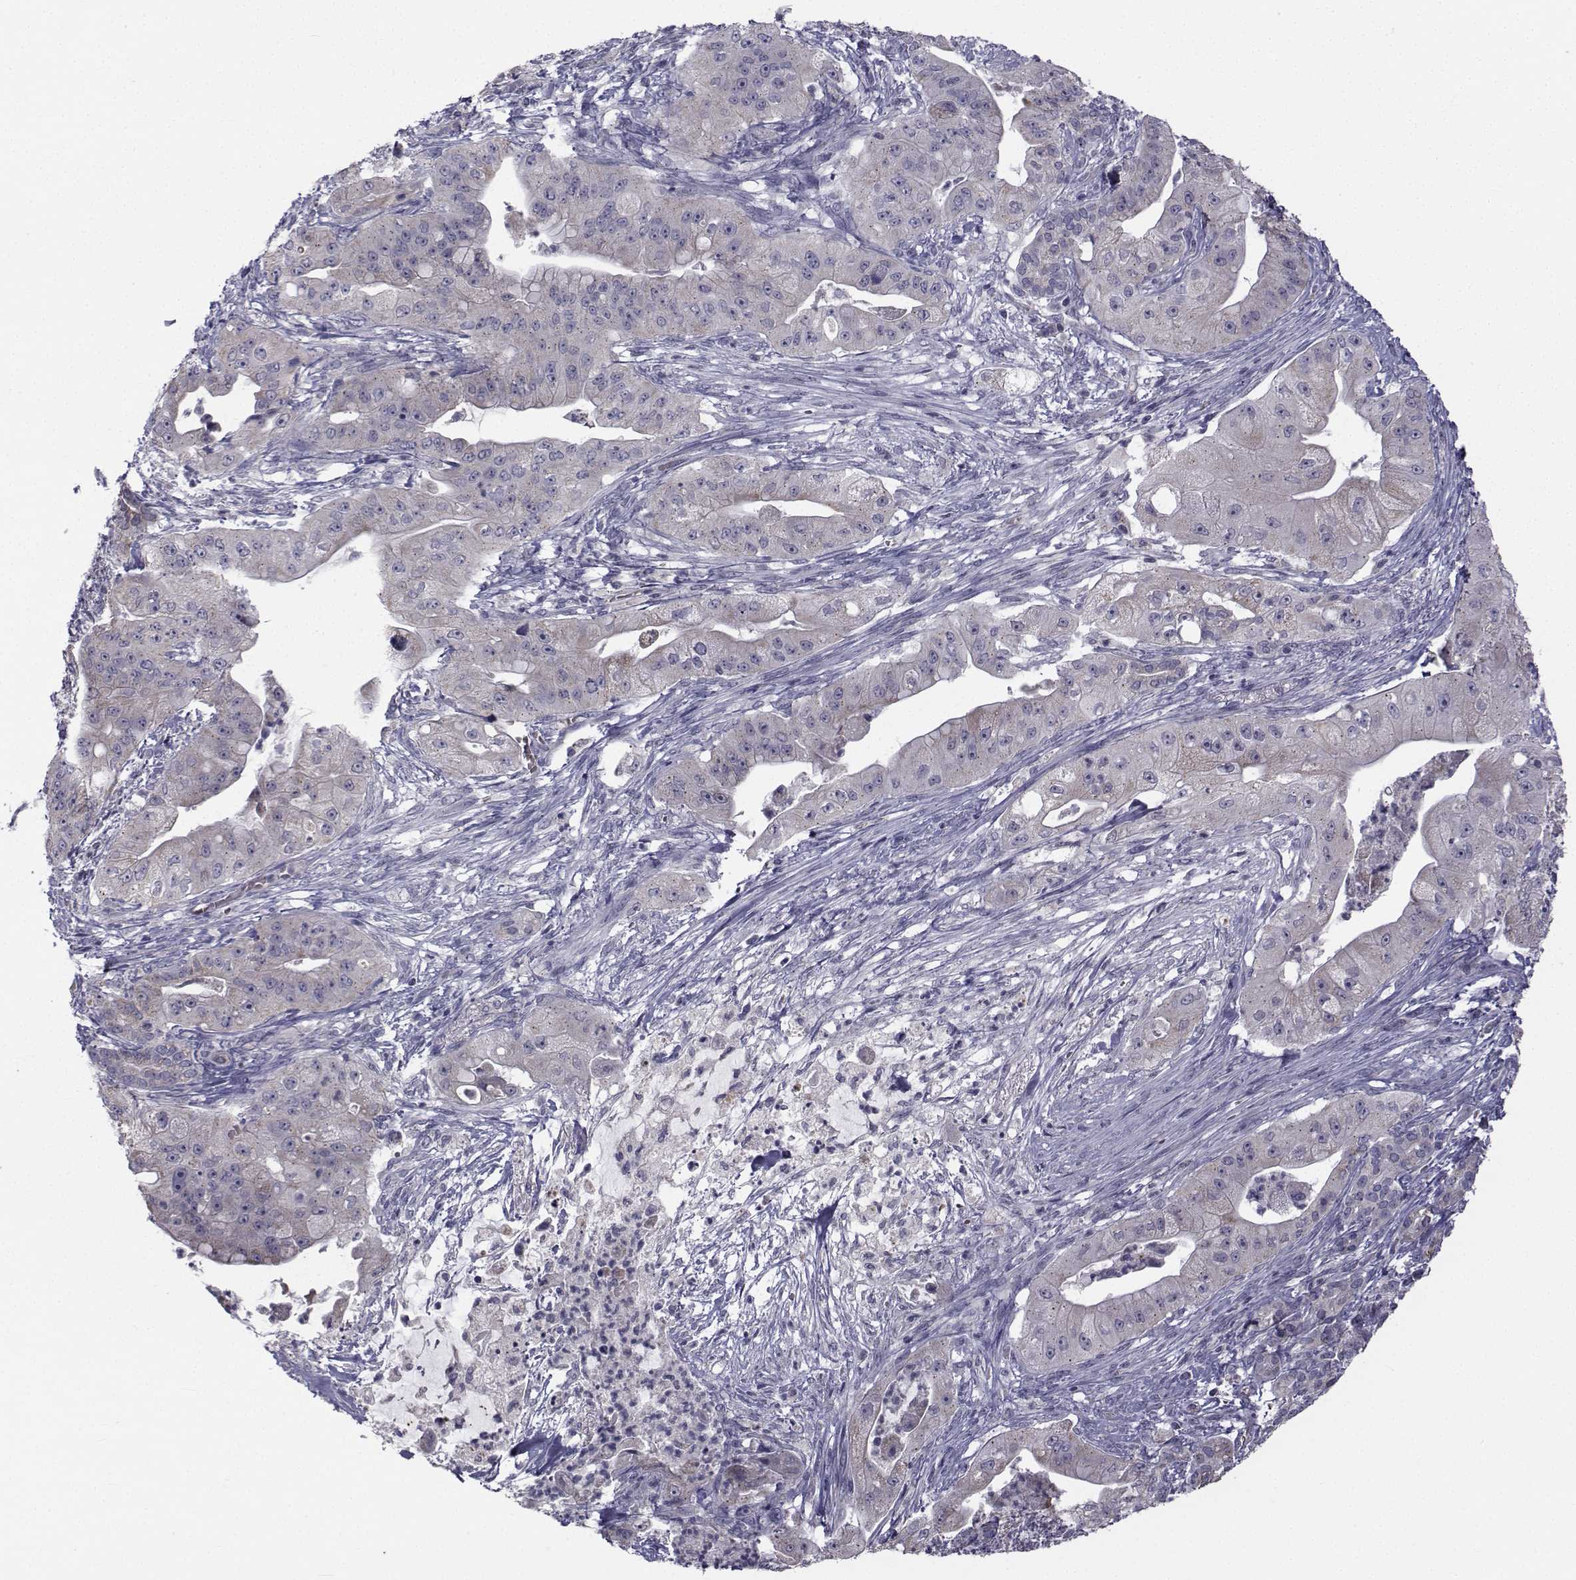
{"staining": {"intensity": "negative", "quantity": "none", "location": "none"}, "tissue": "pancreatic cancer", "cell_type": "Tumor cells", "image_type": "cancer", "snomed": [{"axis": "morphology", "description": "Normal tissue, NOS"}, {"axis": "morphology", "description": "Inflammation, NOS"}, {"axis": "morphology", "description": "Adenocarcinoma, NOS"}, {"axis": "topography", "description": "Pancreas"}], "caption": "Immunohistochemistry (IHC) image of neoplastic tissue: human pancreatic cancer (adenocarcinoma) stained with DAB exhibits no significant protein staining in tumor cells. The staining is performed using DAB brown chromogen with nuclei counter-stained in using hematoxylin.", "gene": "ANGPT1", "patient": {"sex": "male", "age": 57}}